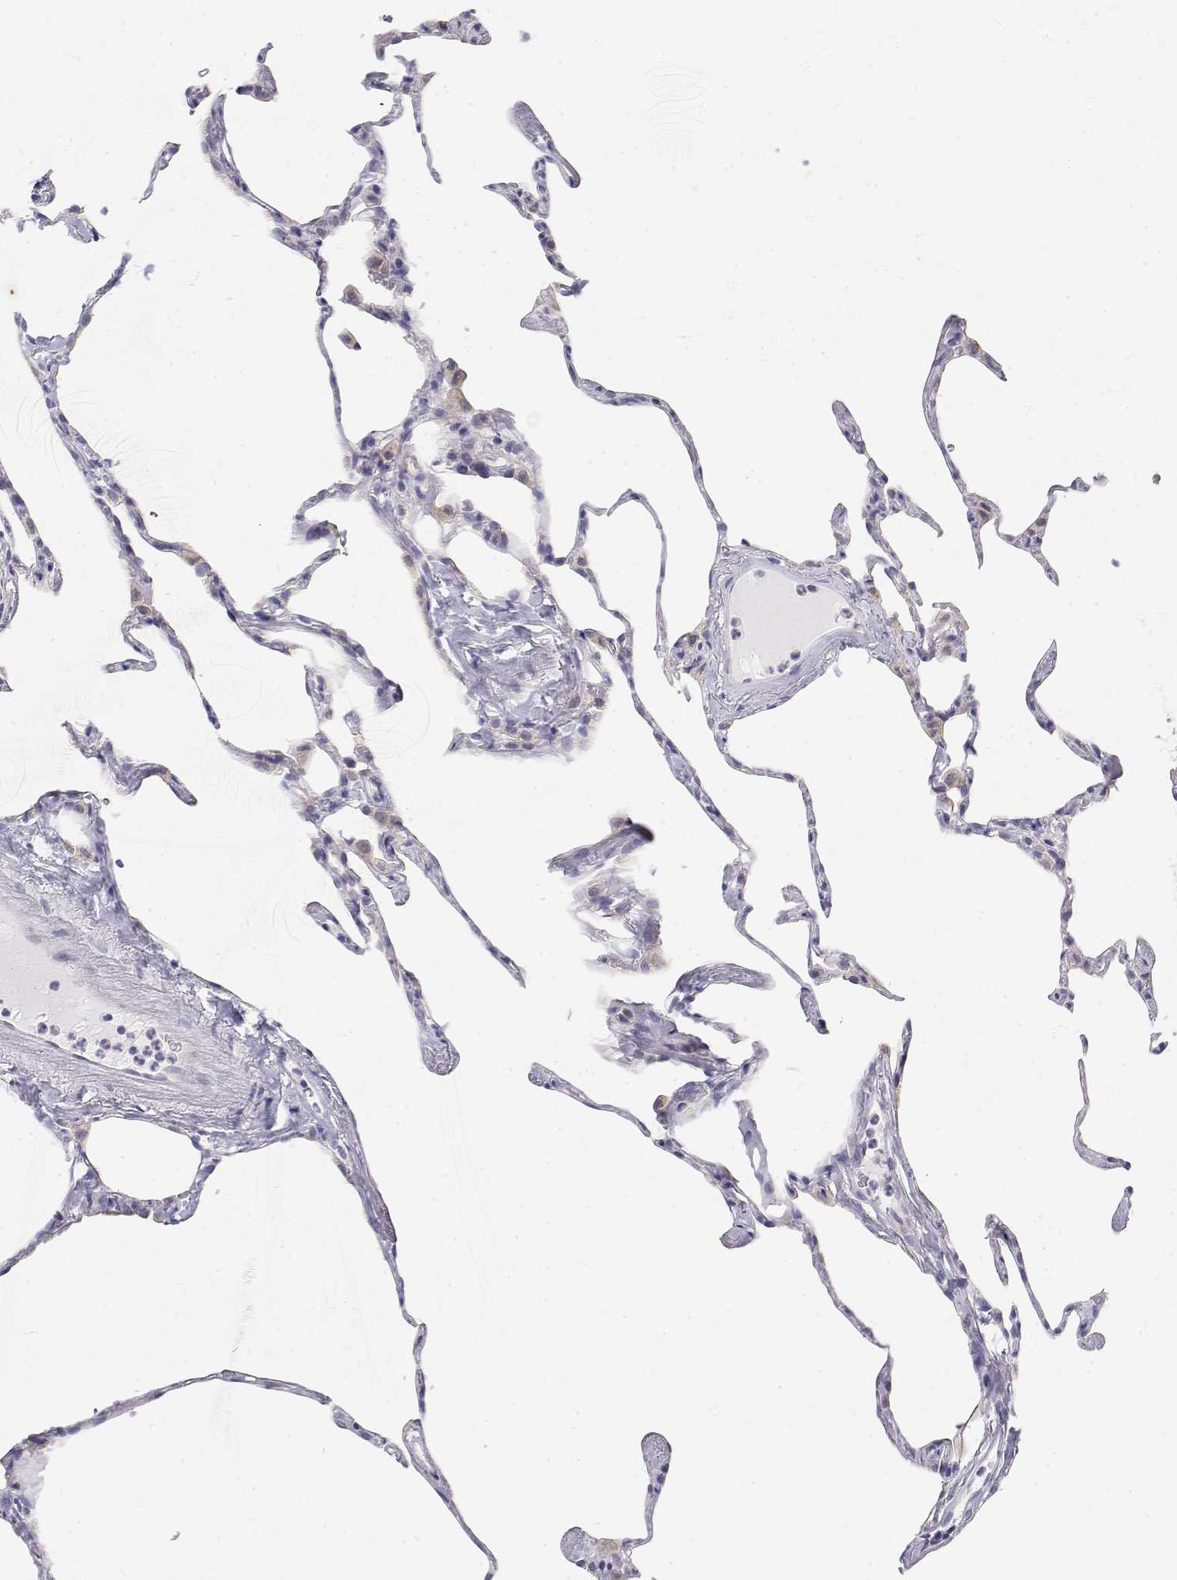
{"staining": {"intensity": "negative", "quantity": "none", "location": "none"}, "tissue": "lung", "cell_type": "Alveolar cells", "image_type": "normal", "snomed": [{"axis": "morphology", "description": "Normal tissue, NOS"}, {"axis": "topography", "description": "Lung"}], "caption": "Immunohistochemical staining of unremarkable lung displays no significant positivity in alveolar cells.", "gene": "MISP", "patient": {"sex": "male", "age": 65}}